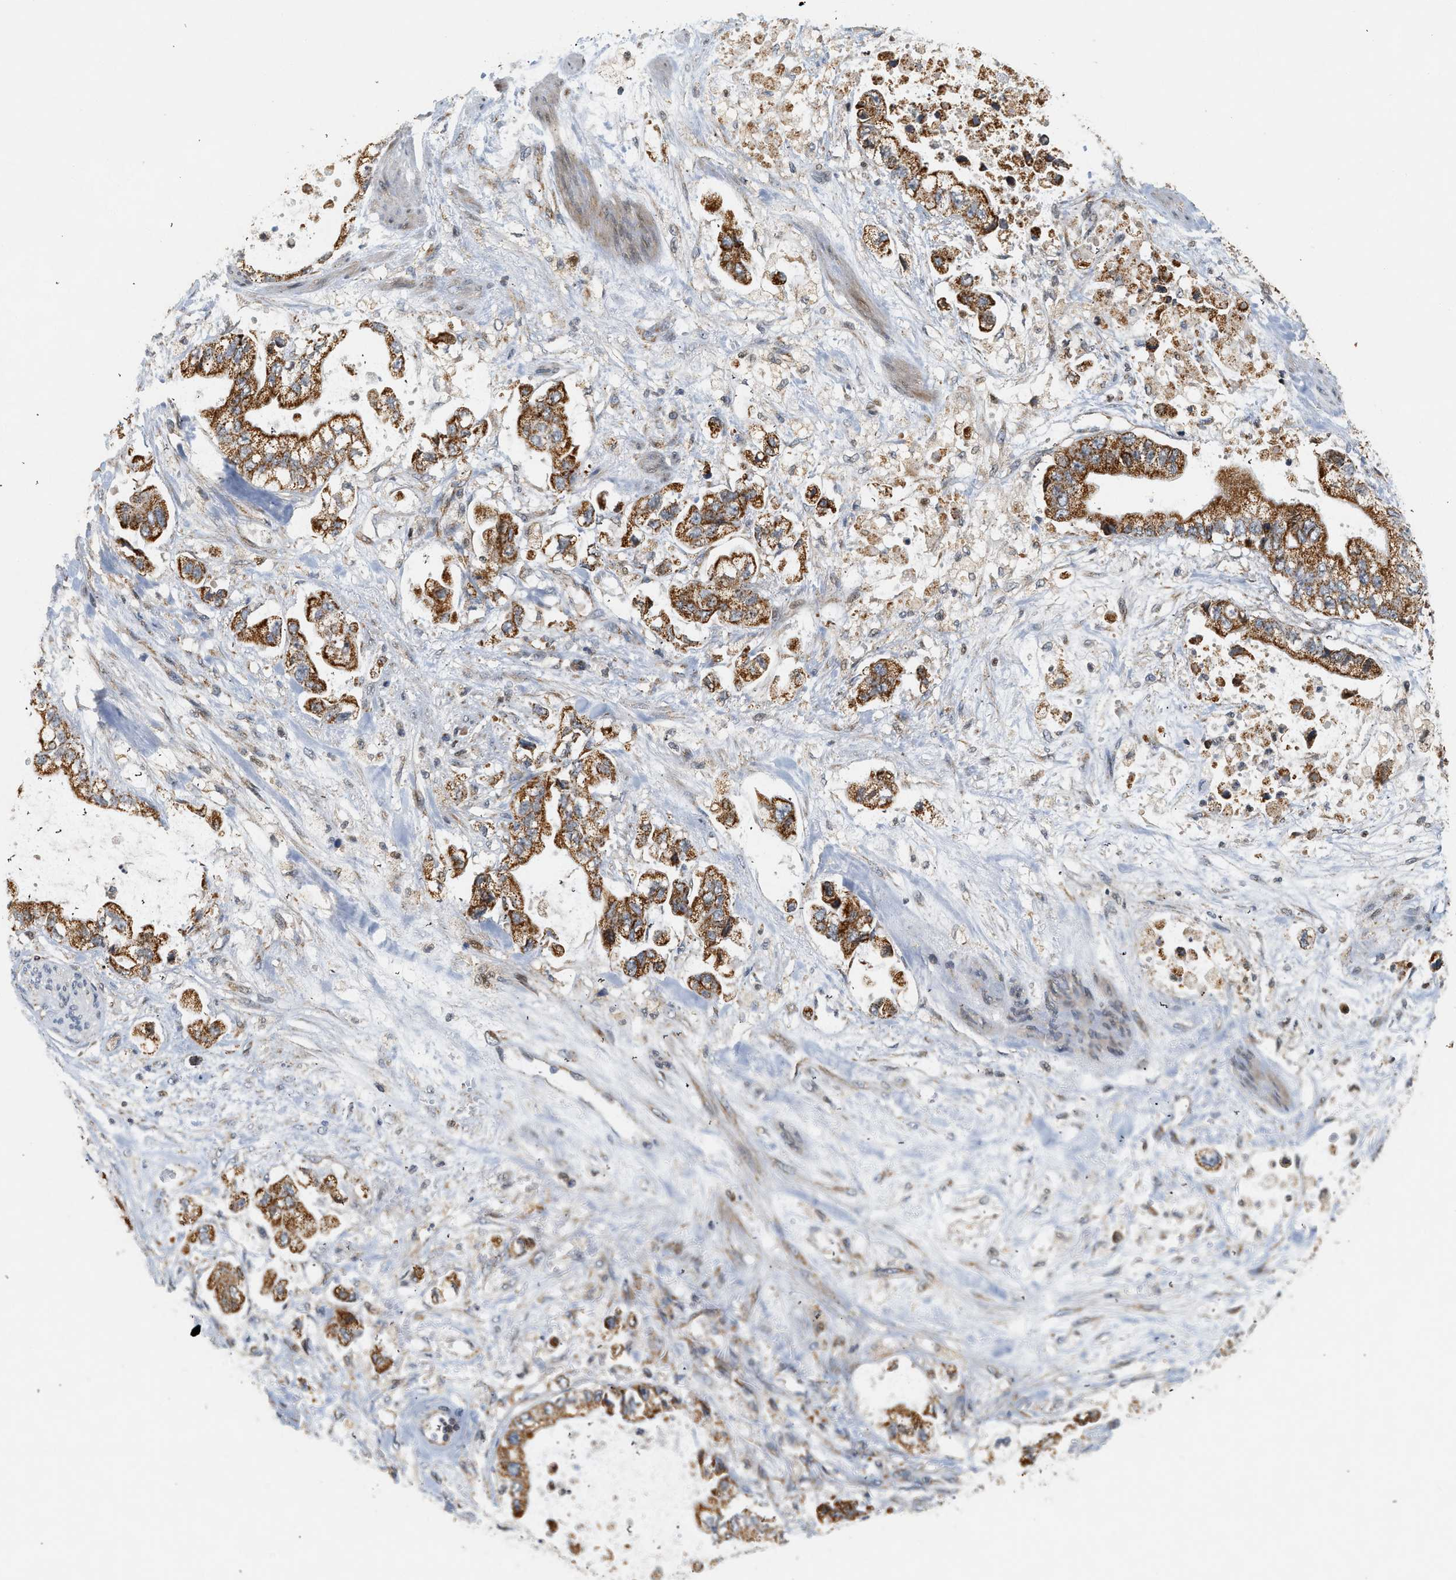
{"staining": {"intensity": "strong", "quantity": ">75%", "location": "cytoplasmic/membranous"}, "tissue": "stomach cancer", "cell_type": "Tumor cells", "image_type": "cancer", "snomed": [{"axis": "morphology", "description": "Normal tissue, NOS"}, {"axis": "morphology", "description": "Adenocarcinoma, NOS"}, {"axis": "topography", "description": "Stomach"}], "caption": "Immunohistochemical staining of human stomach cancer (adenocarcinoma) shows high levels of strong cytoplasmic/membranous expression in approximately >75% of tumor cells.", "gene": "MCU", "patient": {"sex": "male", "age": 62}}